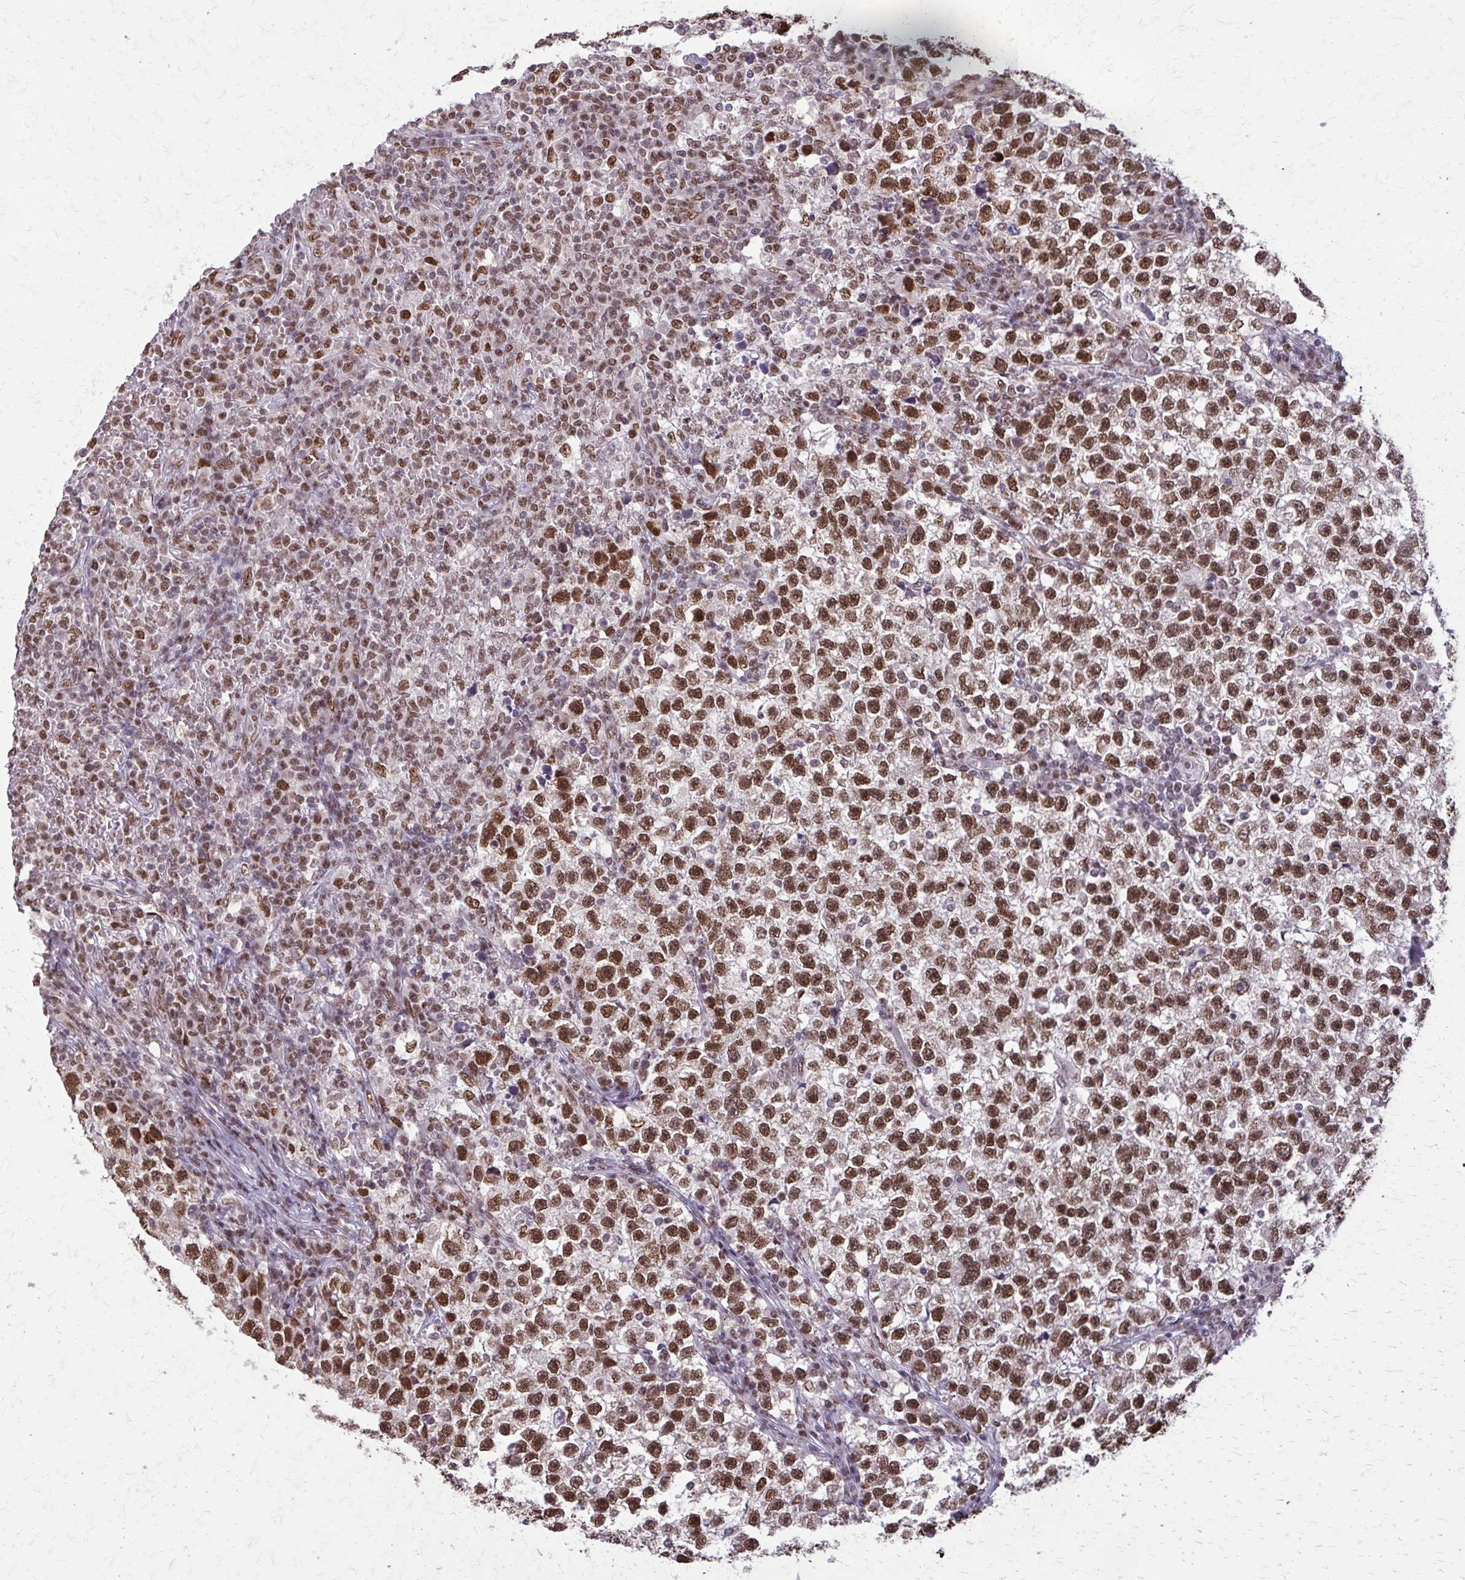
{"staining": {"intensity": "strong", "quantity": ">75%", "location": "nuclear"}, "tissue": "testis cancer", "cell_type": "Tumor cells", "image_type": "cancer", "snomed": [{"axis": "morphology", "description": "Seminoma, NOS"}, {"axis": "topography", "description": "Testis"}], "caption": "Immunohistochemistry (IHC) staining of testis seminoma, which displays high levels of strong nuclear positivity in about >75% of tumor cells indicating strong nuclear protein expression. The staining was performed using DAB (brown) for protein detection and nuclei were counterstained in hematoxylin (blue).", "gene": "TTF1", "patient": {"sex": "male", "age": 22}}